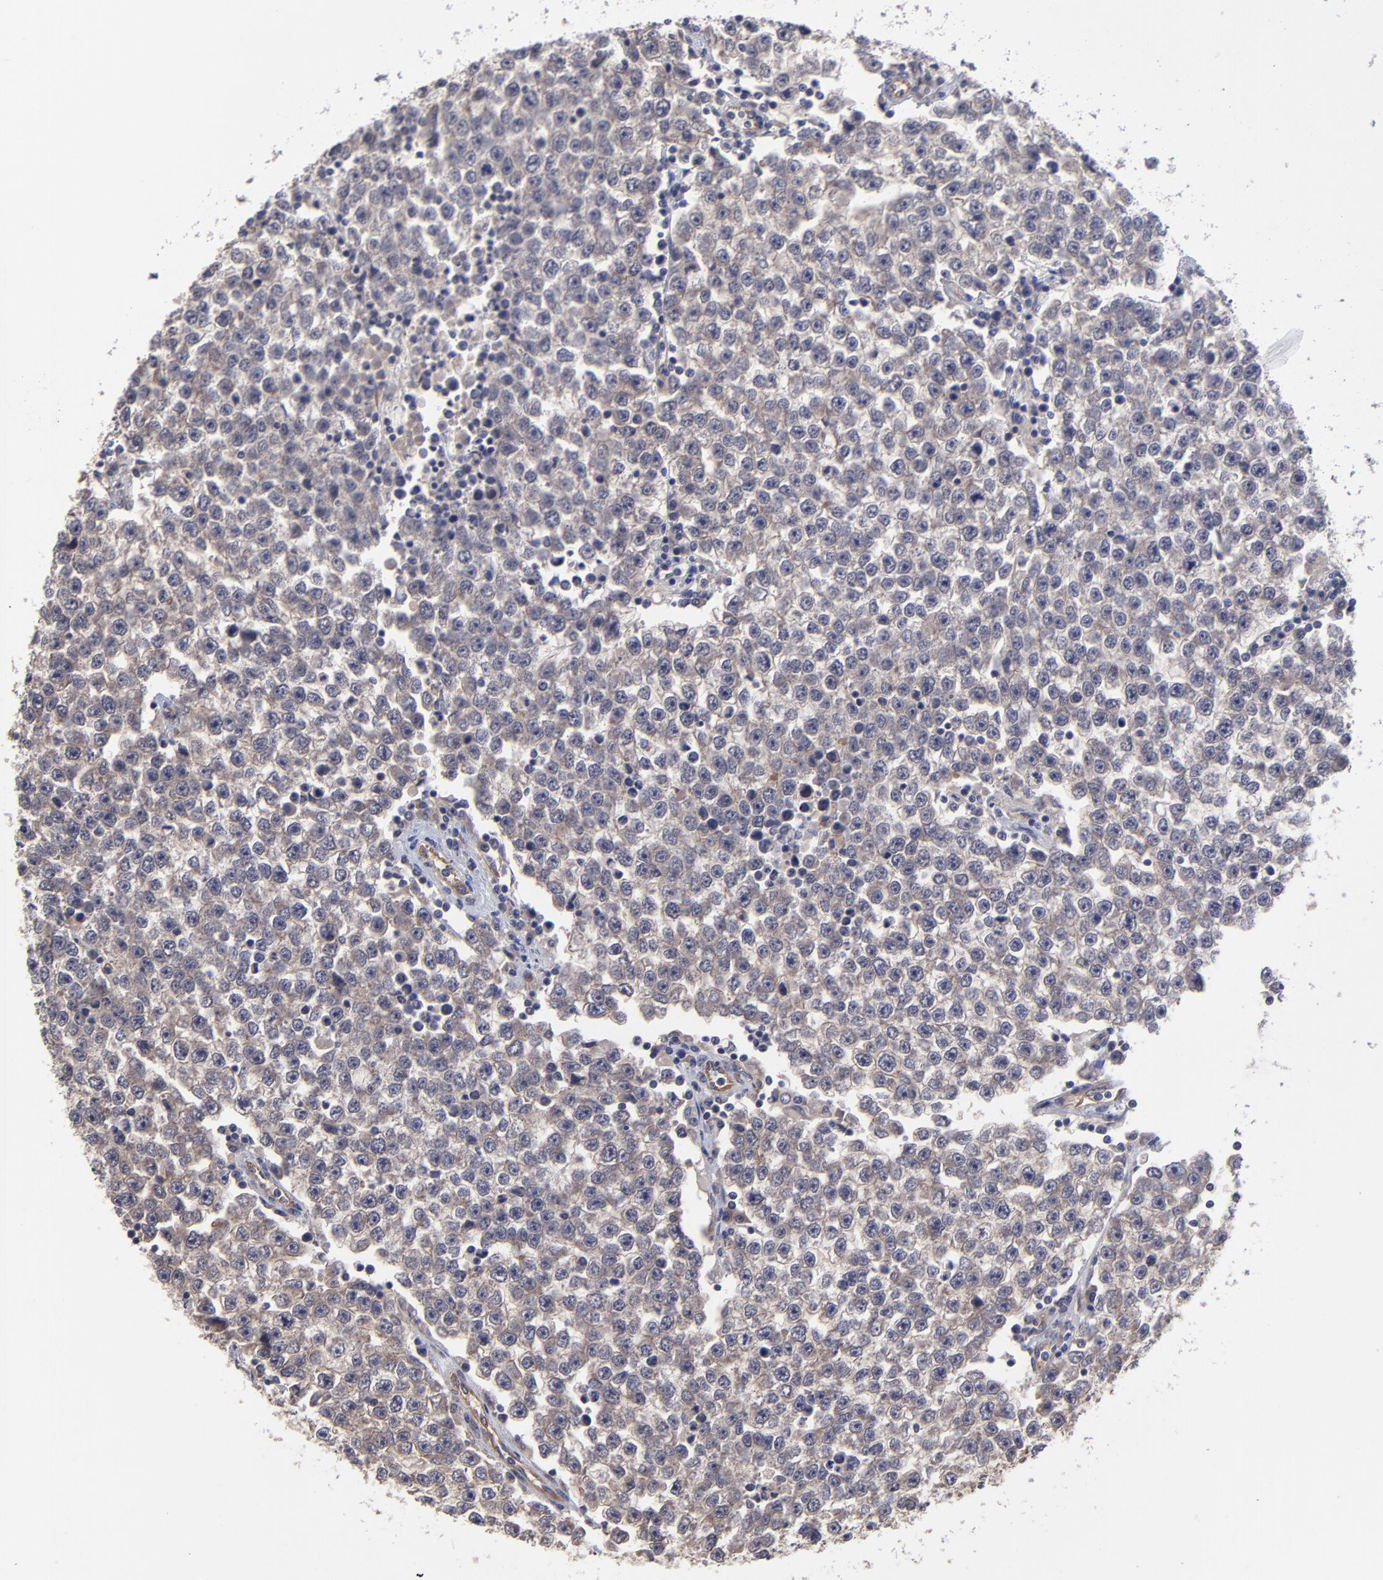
{"staining": {"intensity": "weak", "quantity": "25%-75%", "location": "cytoplasmic/membranous"}, "tissue": "testis cancer", "cell_type": "Tumor cells", "image_type": "cancer", "snomed": [{"axis": "morphology", "description": "Seminoma, NOS"}, {"axis": "topography", "description": "Testis"}], "caption": "Immunohistochemistry (IHC) staining of testis seminoma, which exhibits low levels of weak cytoplasmic/membranous positivity in approximately 25%-75% of tumor cells indicating weak cytoplasmic/membranous protein expression. The staining was performed using DAB (brown) for protein detection and nuclei were counterstained in hematoxylin (blue).", "gene": "ZNF780B", "patient": {"sex": "male", "age": 36}}